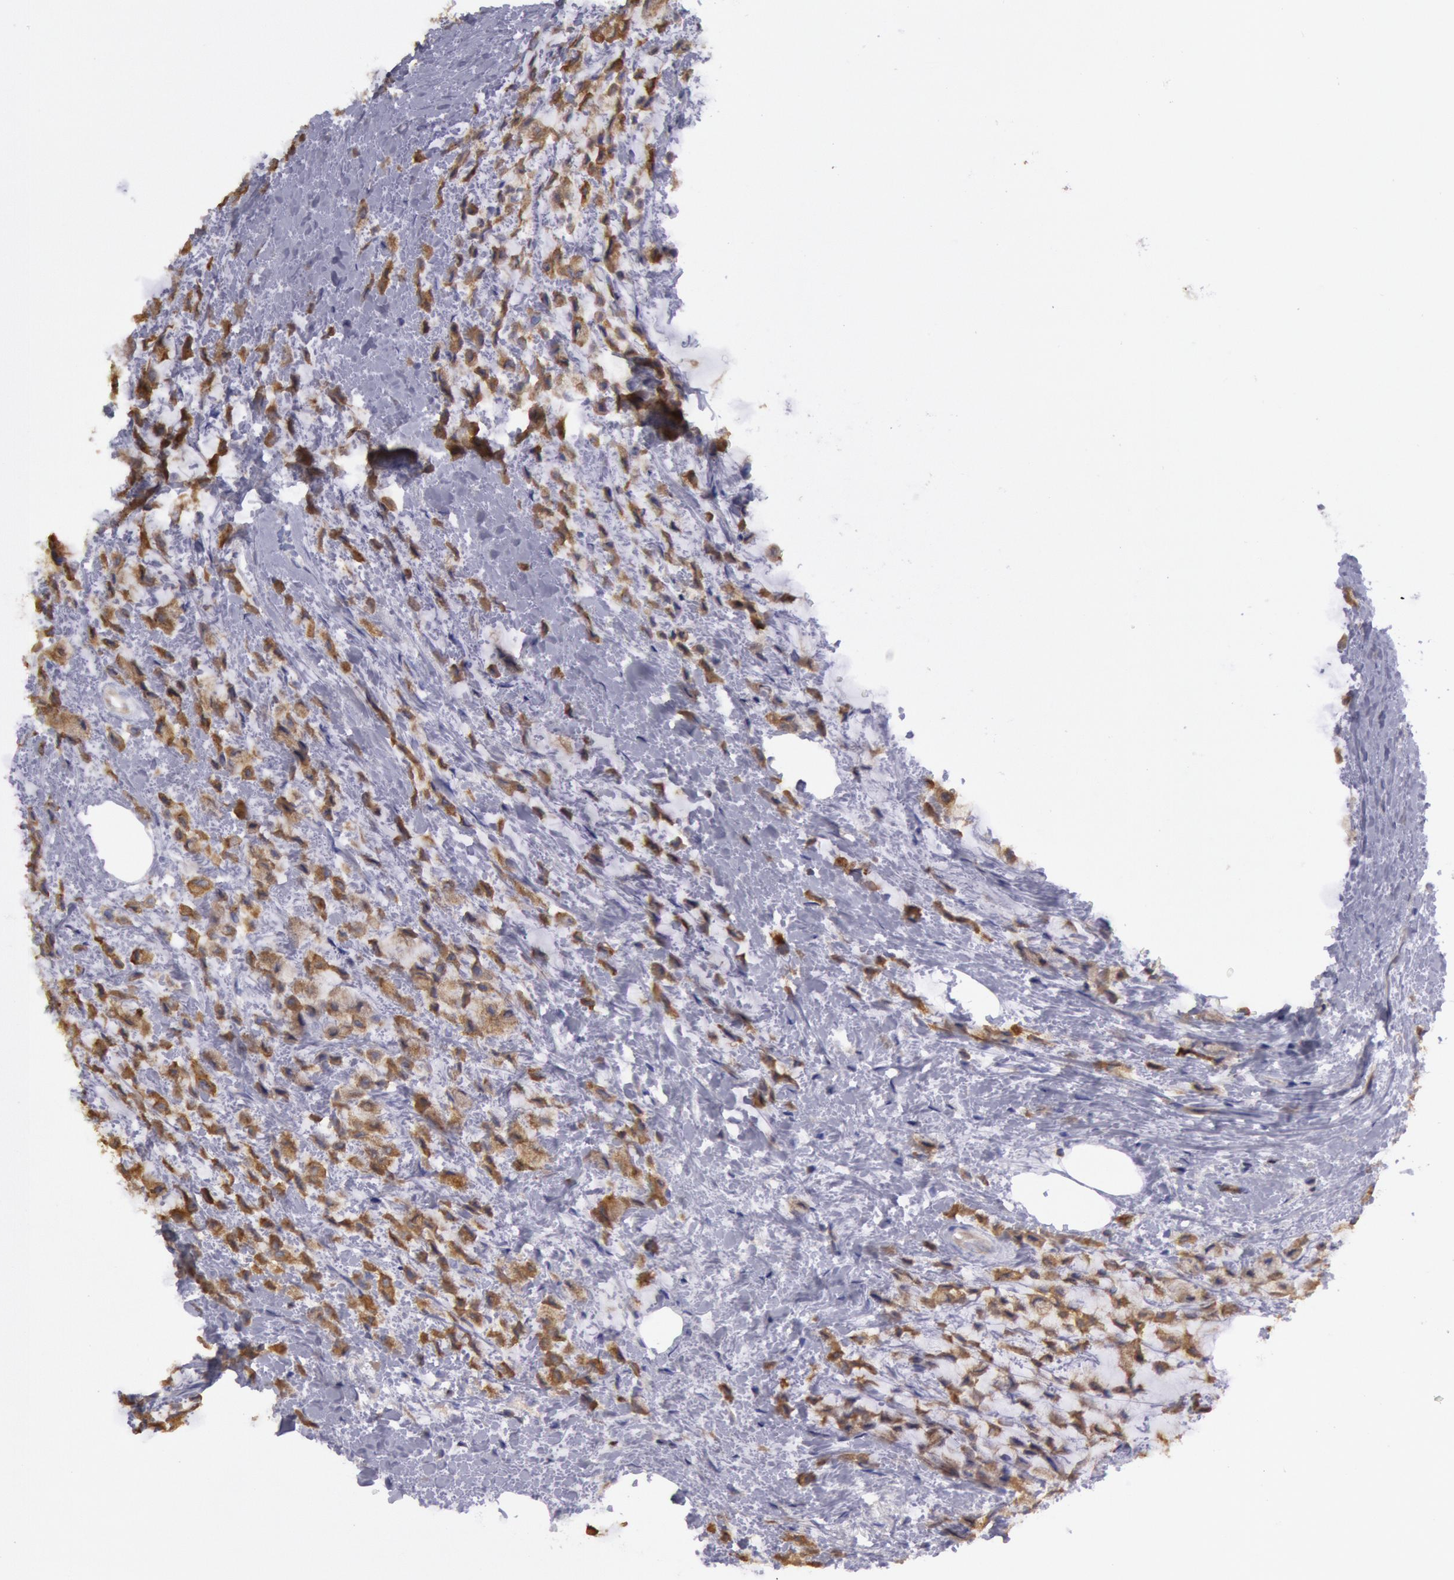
{"staining": {"intensity": "moderate", "quantity": "25%-75%", "location": "cytoplasmic/membranous"}, "tissue": "breast cancer", "cell_type": "Tumor cells", "image_type": "cancer", "snomed": [{"axis": "morphology", "description": "Lobular carcinoma"}, {"axis": "topography", "description": "Breast"}], "caption": "Moderate cytoplasmic/membranous positivity for a protein is seen in approximately 25%-75% of tumor cells of lobular carcinoma (breast) using IHC.", "gene": "RAB27A", "patient": {"sex": "female", "age": 85}}